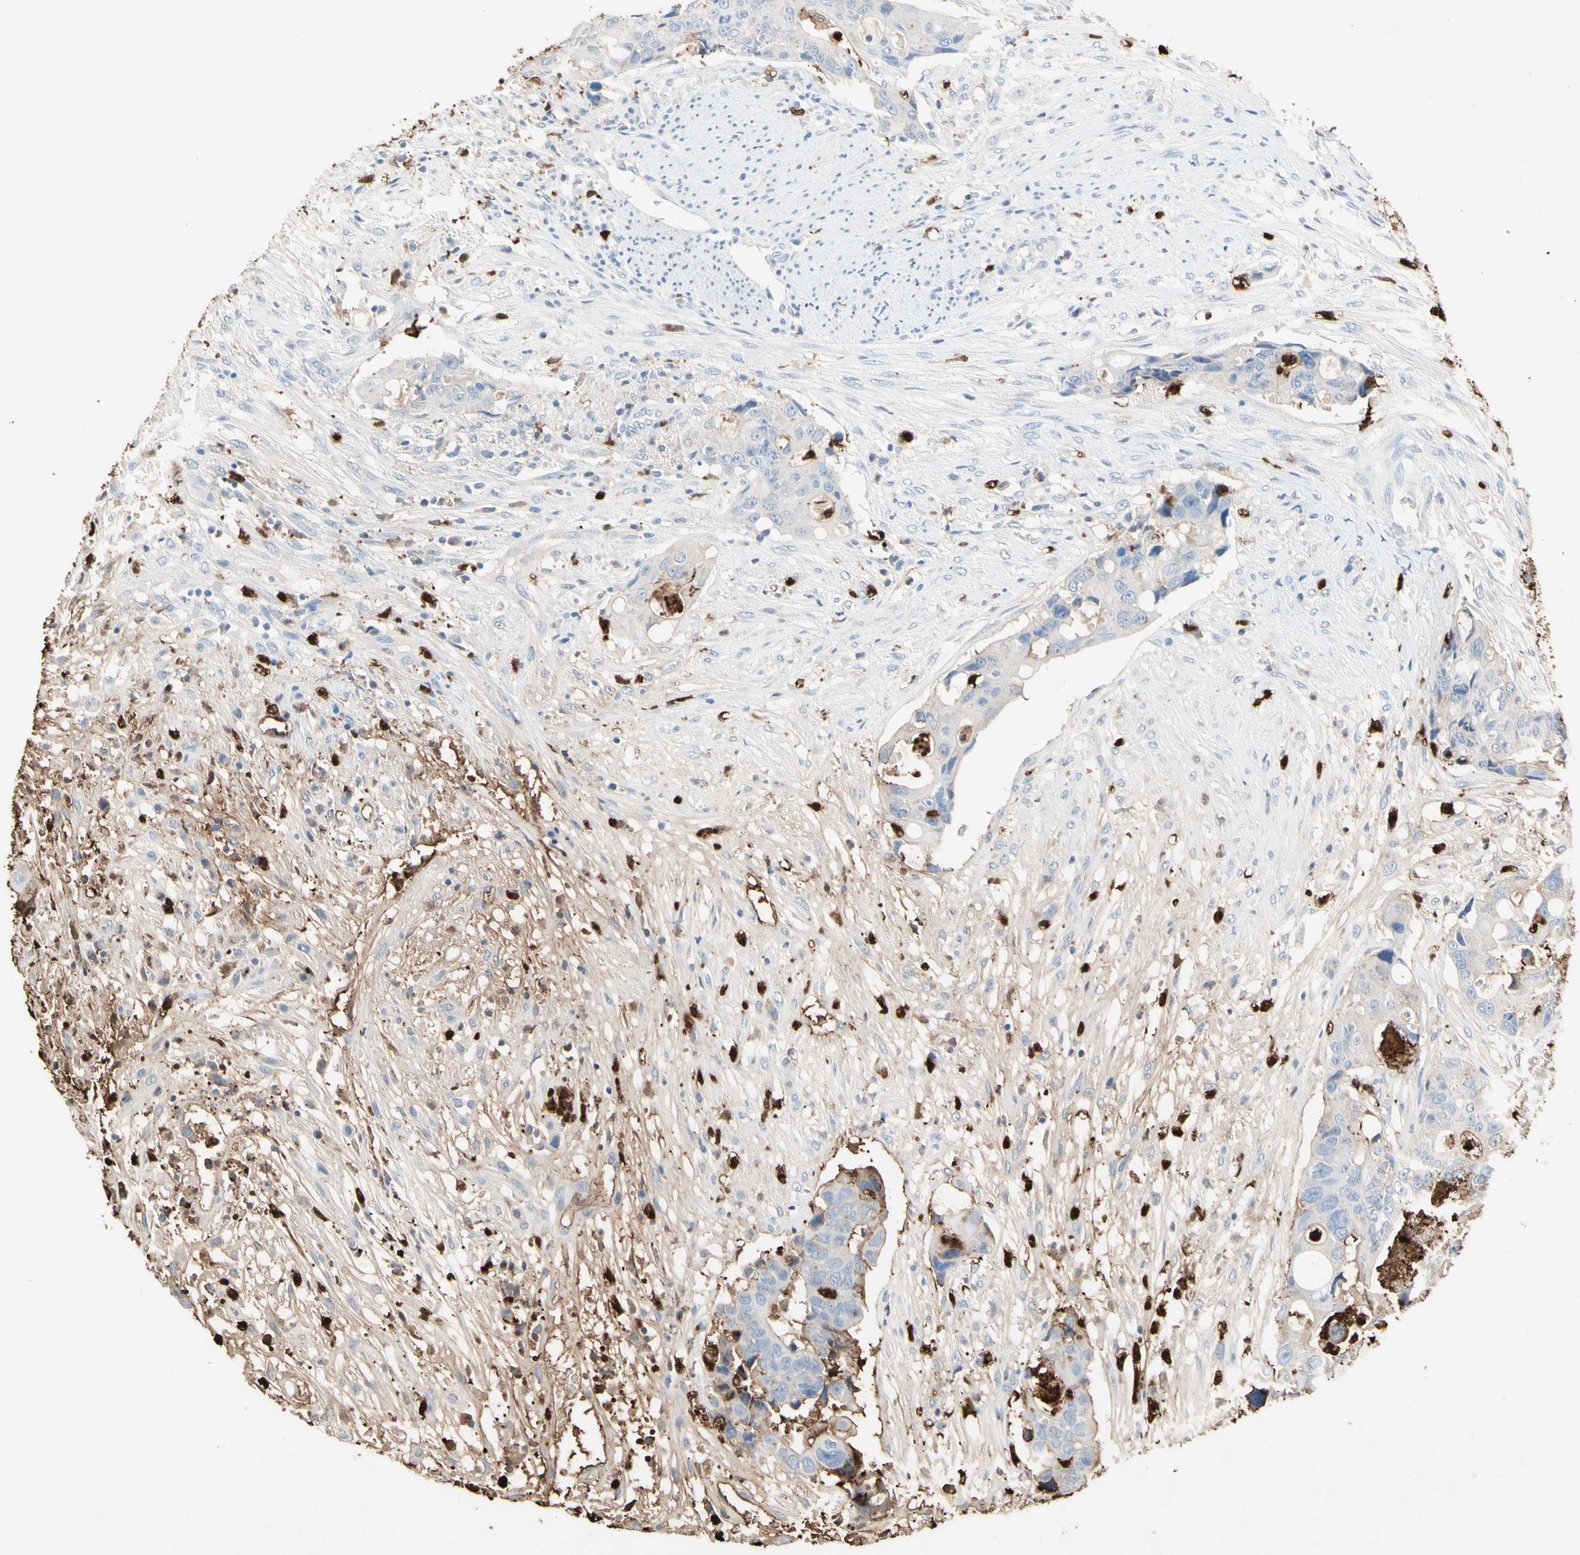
{"staining": {"intensity": "negative", "quantity": "none", "location": "none"}, "tissue": "colorectal cancer", "cell_type": "Tumor cells", "image_type": "cancer", "snomed": [{"axis": "morphology", "description": "Adenocarcinoma, NOS"}, {"axis": "topography", "description": "Colon"}], "caption": "This micrograph is of adenocarcinoma (colorectal) stained with immunohistochemistry to label a protein in brown with the nuclei are counter-stained blue. There is no staining in tumor cells. (DAB IHC visualized using brightfield microscopy, high magnification).", "gene": "NFKBIZ", "patient": {"sex": "female", "age": 57}}